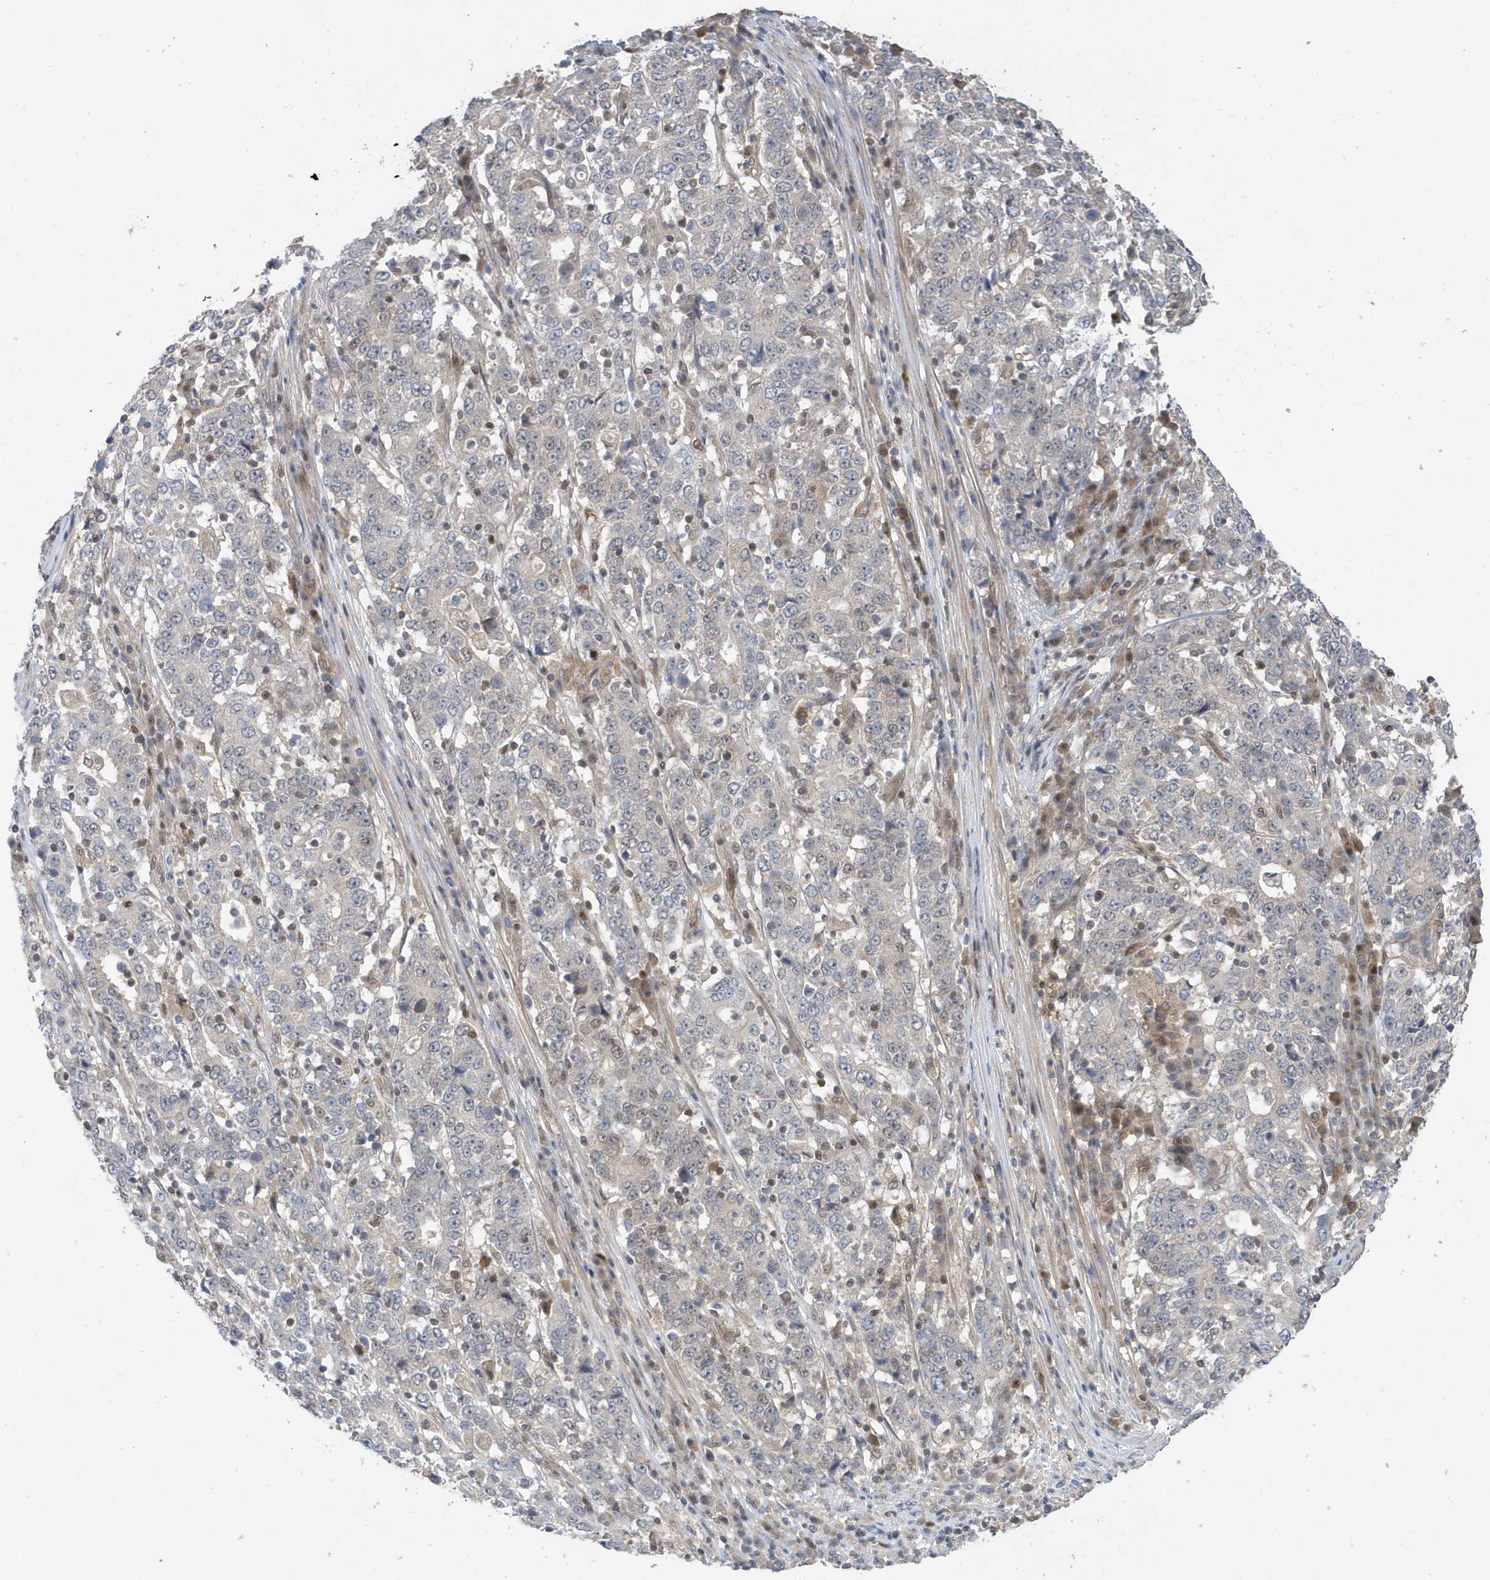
{"staining": {"intensity": "negative", "quantity": "none", "location": "none"}, "tissue": "stomach cancer", "cell_type": "Tumor cells", "image_type": "cancer", "snomed": [{"axis": "morphology", "description": "Adenocarcinoma, NOS"}, {"axis": "topography", "description": "Stomach"}], "caption": "Tumor cells are negative for protein expression in human stomach cancer.", "gene": "NCOA7", "patient": {"sex": "male", "age": 59}}